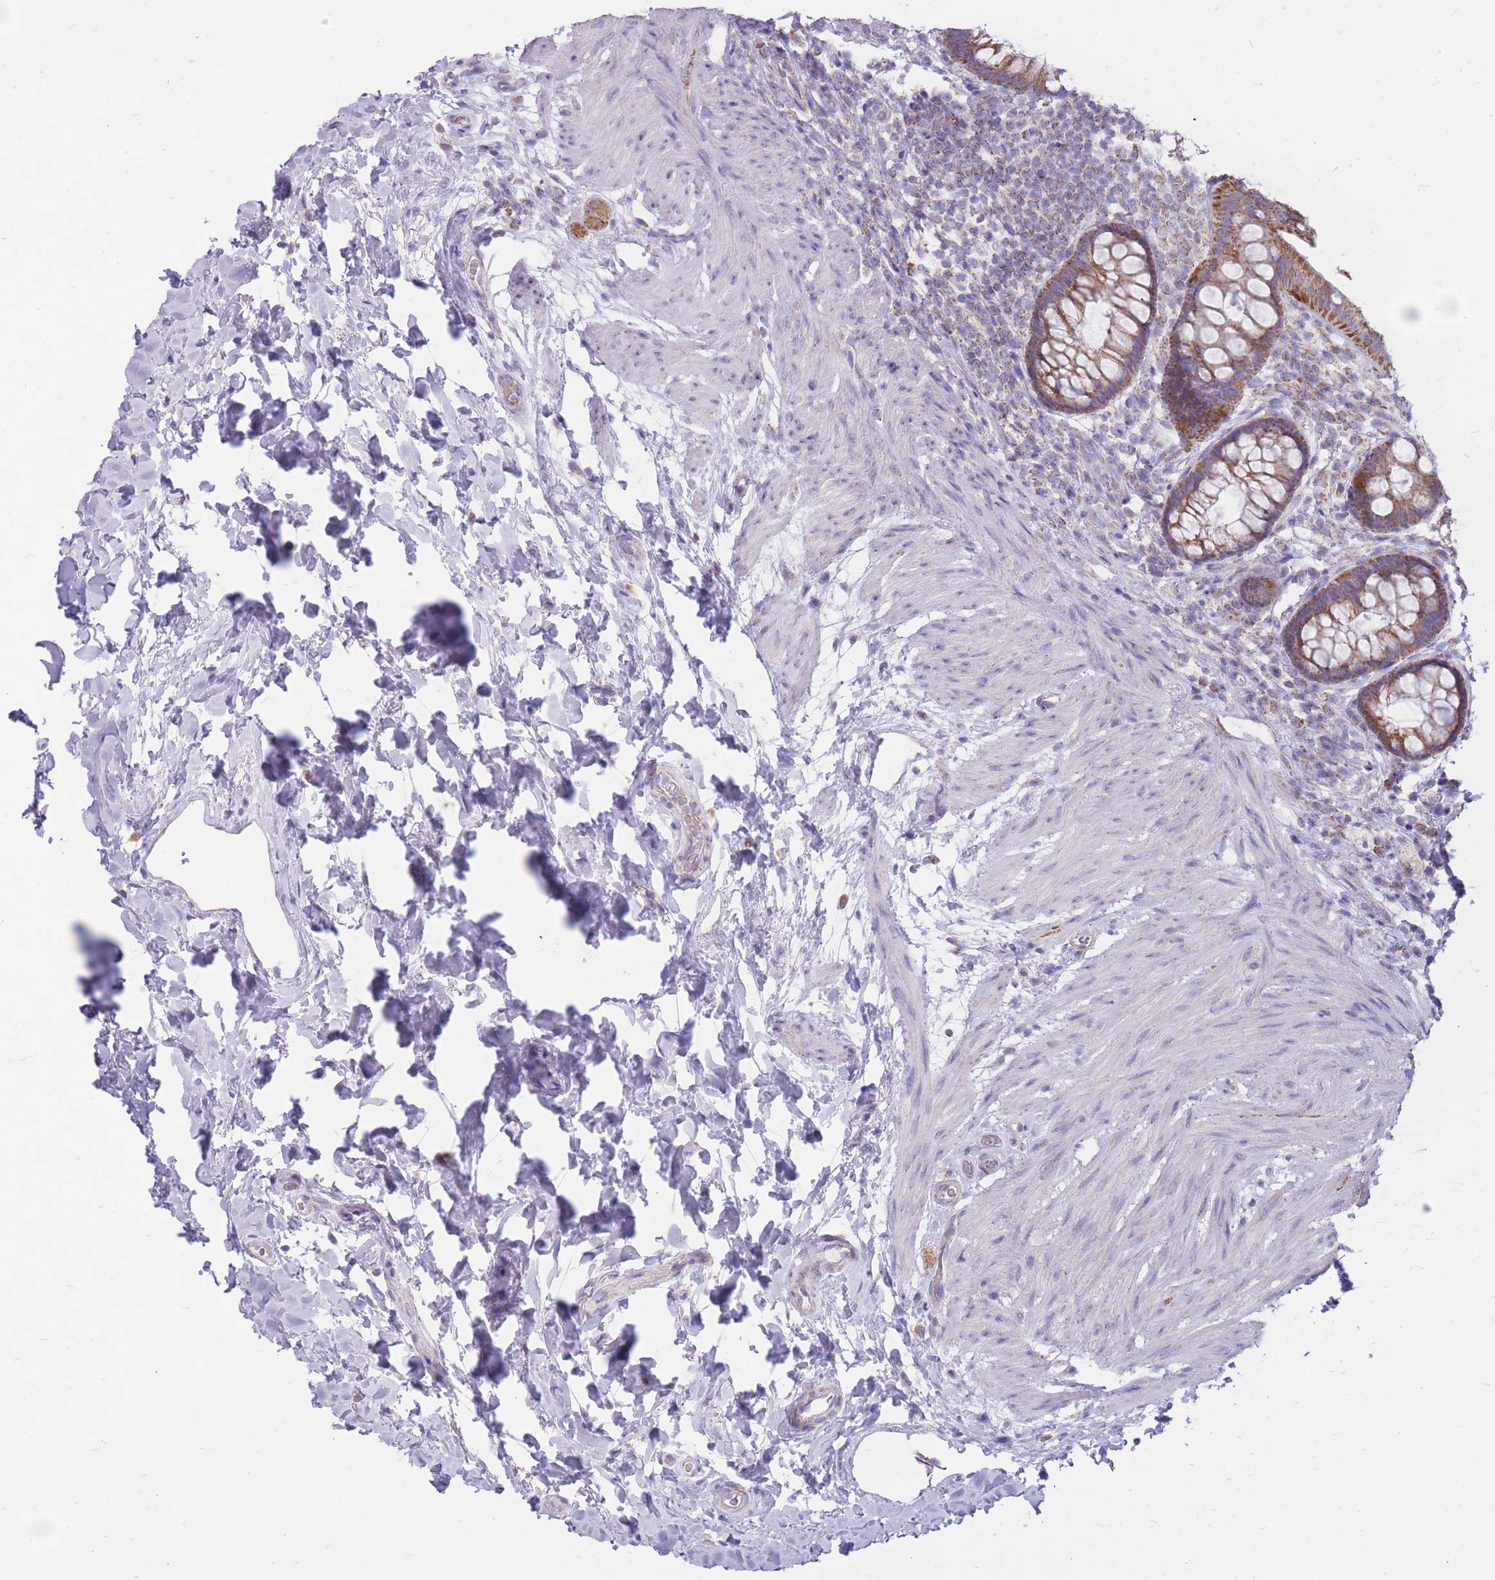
{"staining": {"intensity": "moderate", "quantity": ">75%", "location": "cytoplasmic/membranous"}, "tissue": "rectum", "cell_type": "Glandular cells", "image_type": "normal", "snomed": [{"axis": "morphology", "description": "Normal tissue, NOS"}, {"axis": "topography", "description": "Rectum"}, {"axis": "topography", "description": "Peripheral nerve tissue"}], "caption": "Immunohistochemical staining of unremarkable rectum reveals moderate cytoplasmic/membranous protein staining in approximately >75% of glandular cells. Nuclei are stained in blue.", "gene": "PCSK1", "patient": {"sex": "female", "age": 69}}